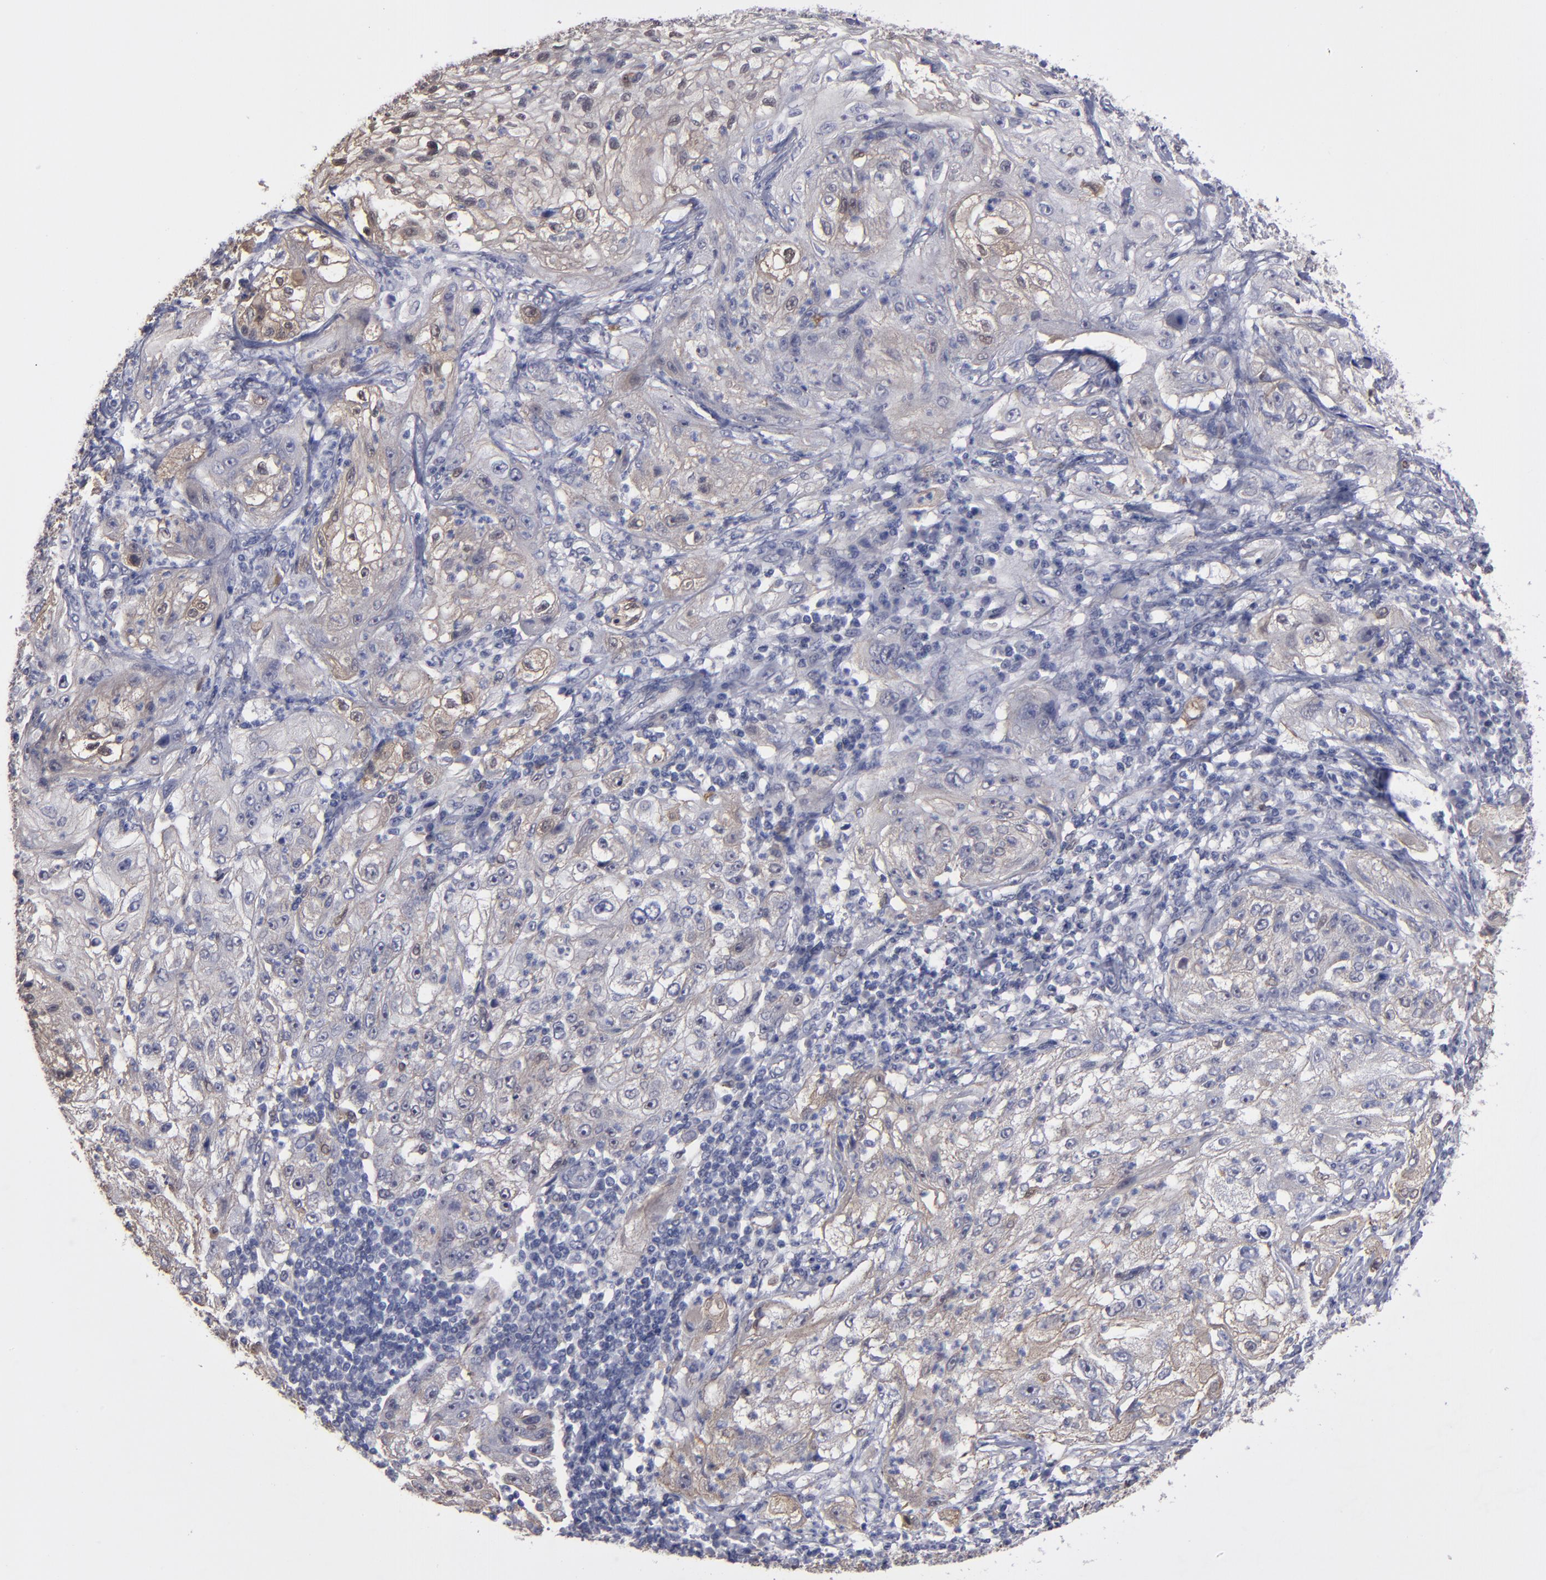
{"staining": {"intensity": "weak", "quantity": ">75%", "location": "cytoplasmic/membranous"}, "tissue": "lung cancer", "cell_type": "Tumor cells", "image_type": "cancer", "snomed": [{"axis": "morphology", "description": "Inflammation, NOS"}, {"axis": "morphology", "description": "Squamous cell carcinoma, NOS"}, {"axis": "topography", "description": "Lymph node"}, {"axis": "topography", "description": "Soft tissue"}, {"axis": "topography", "description": "Lung"}], "caption": "This is a micrograph of immunohistochemistry (IHC) staining of lung squamous cell carcinoma, which shows weak positivity in the cytoplasmic/membranous of tumor cells.", "gene": "NDRG2", "patient": {"sex": "male", "age": 66}}